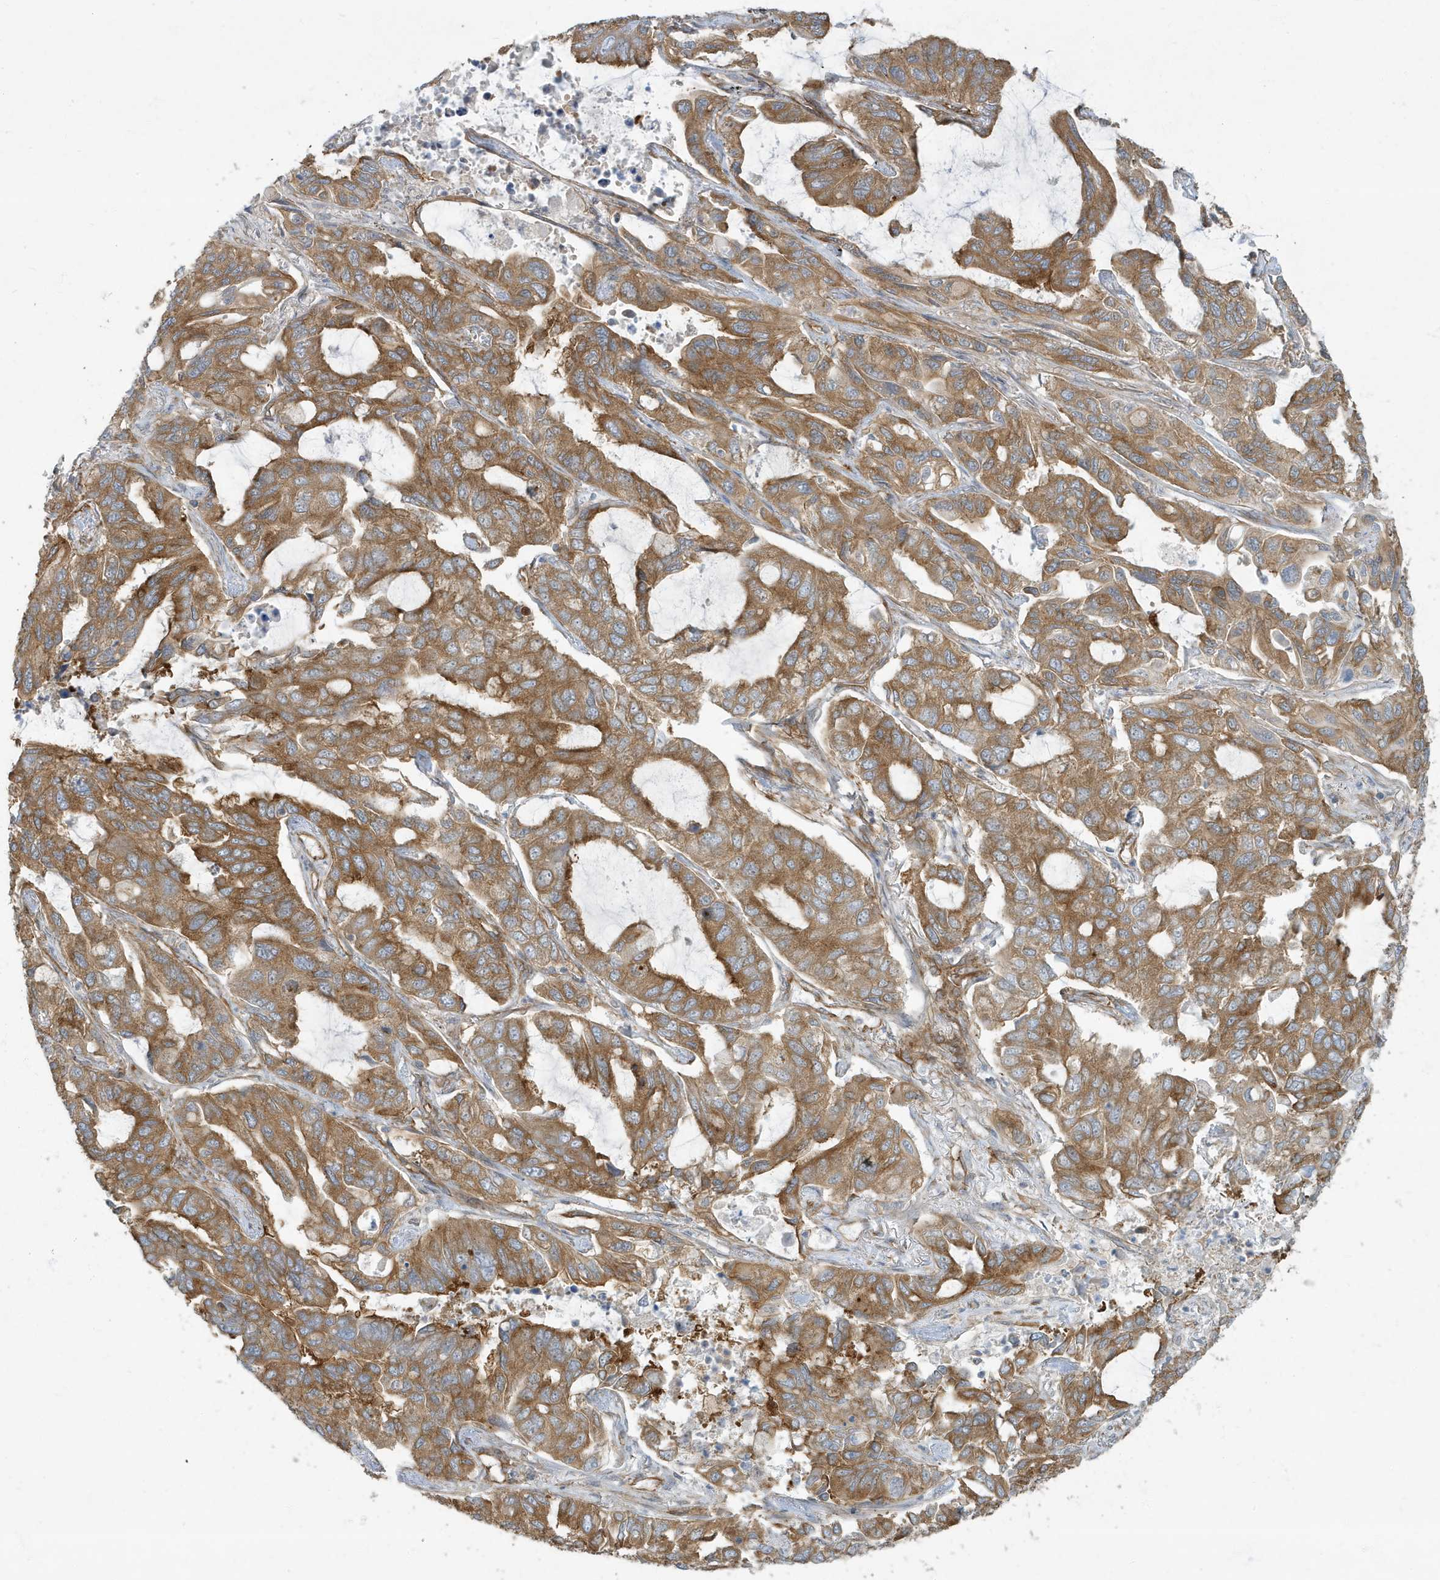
{"staining": {"intensity": "moderate", "quantity": ">75%", "location": "cytoplasmic/membranous"}, "tissue": "lung cancer", "cell_type": "Tumor cells", "image_type": "cancer", "snomed": [{"axis": "morphology", "description": "Adenocarcinoma, NOS"}, {"axis": "topography", "description": "Lung"}], "caption": "The histopathology image displays a brown stain indicating the presence of a protein in the cytoplasmic/membranous of tumor cells in lung adenocarcinoma.", "gene": "ATP23", "patient": {"sex": "male", "age": 64}}